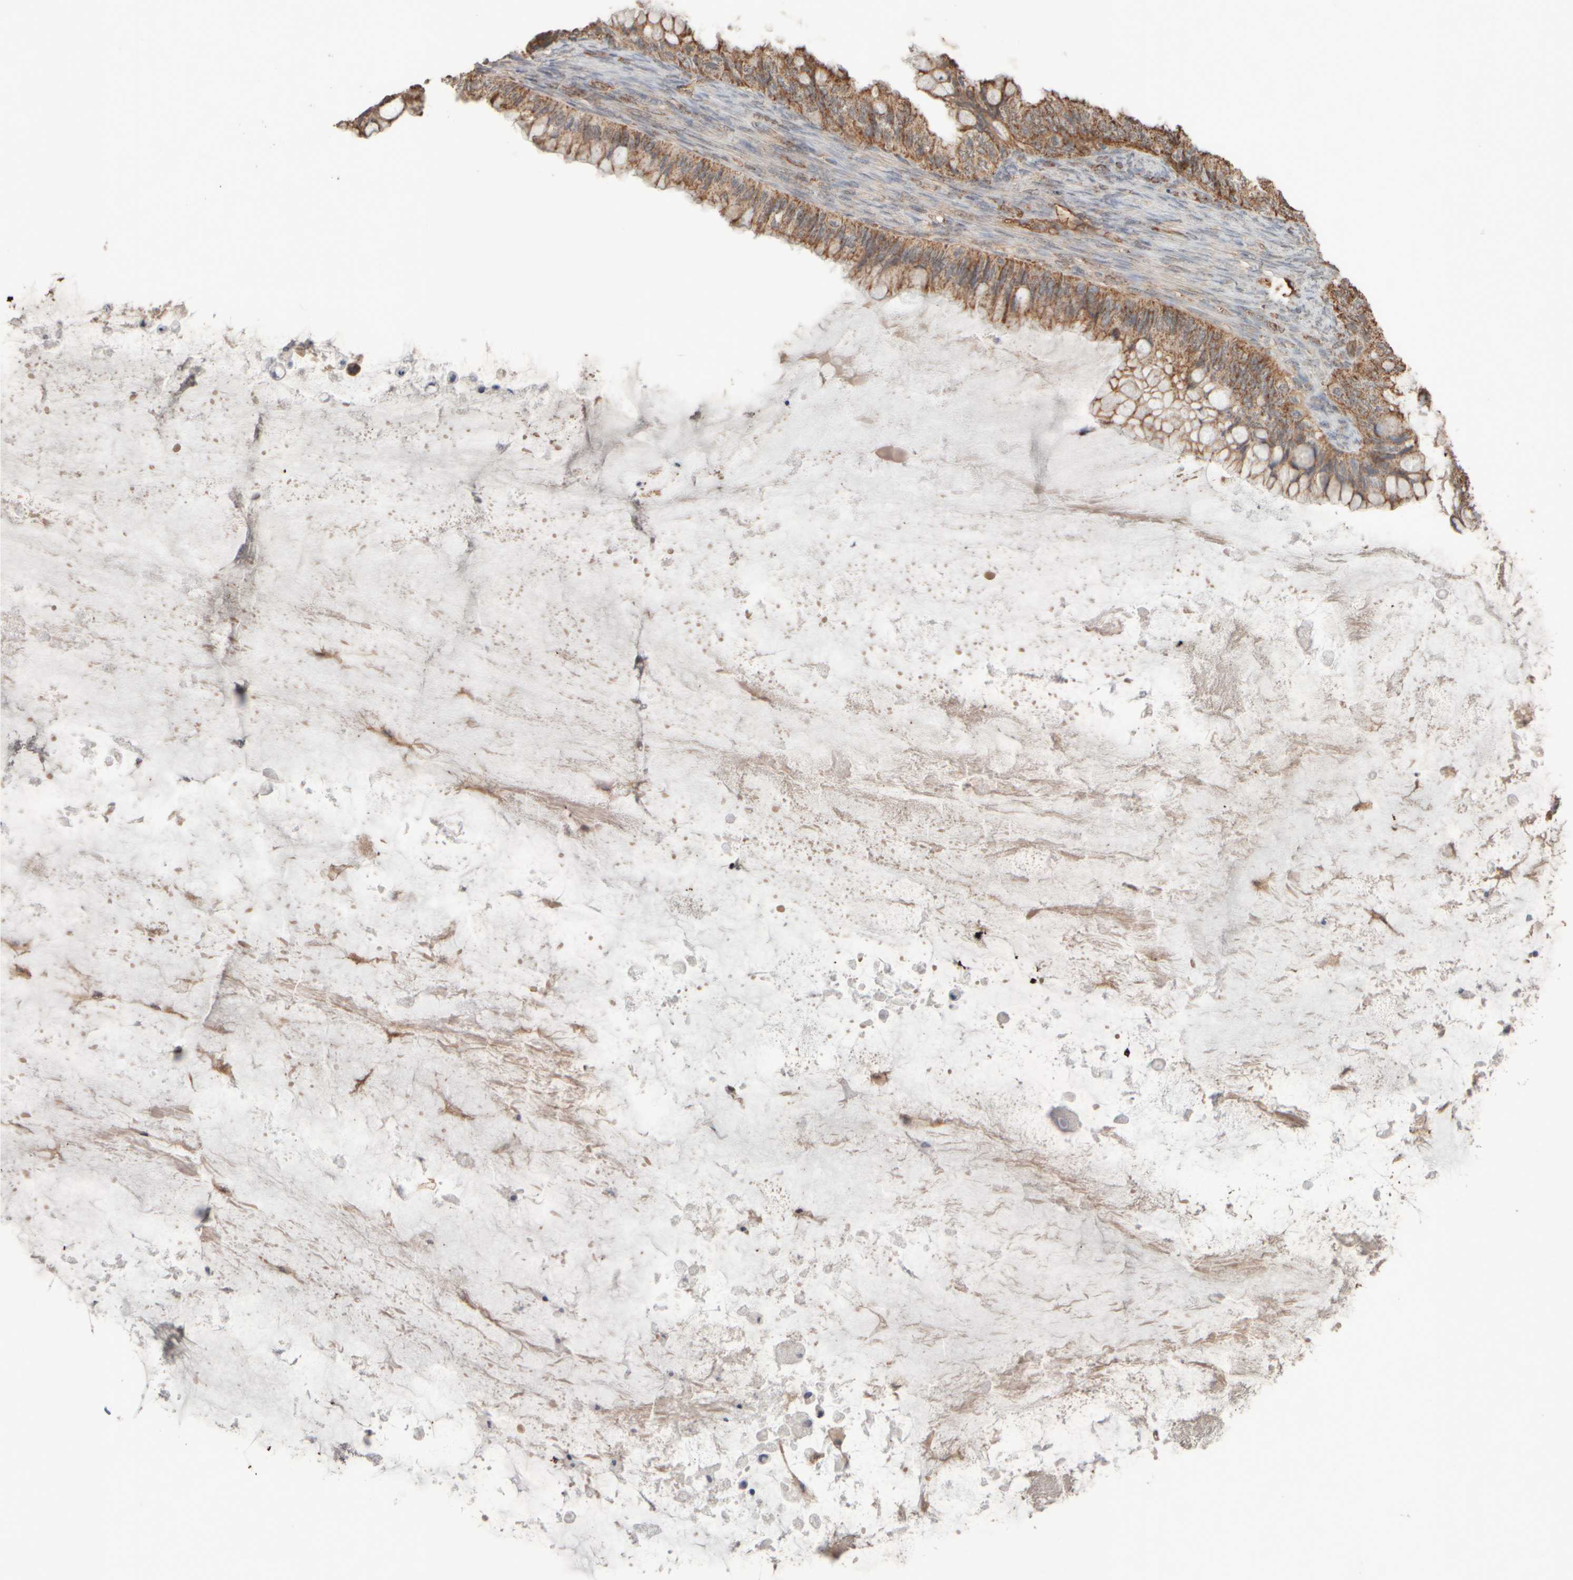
{"staining": {"intensity": "moderate", "quantity": ">75%", "location": "cytoplasmic/membranous"}, "tissue": "ovarian cancer", "cell_type": "Tumor cells", "image_type": "cancer", "snomed": [{"axis": "morphology", "description": "Cystadenocarcinoma, mucinous, NOS"}, {"axis": "topography", "description": "Ovary"}], "caption": "High-power microscopy captured an immunohistochemistry photomicrograph of ovarian cancer, revealing moderate cytoplasmic/membranous staining in about >75% of tumor cells.", "gene": "EIF2B3", "patient": {"sex": "female", "age": 80}}